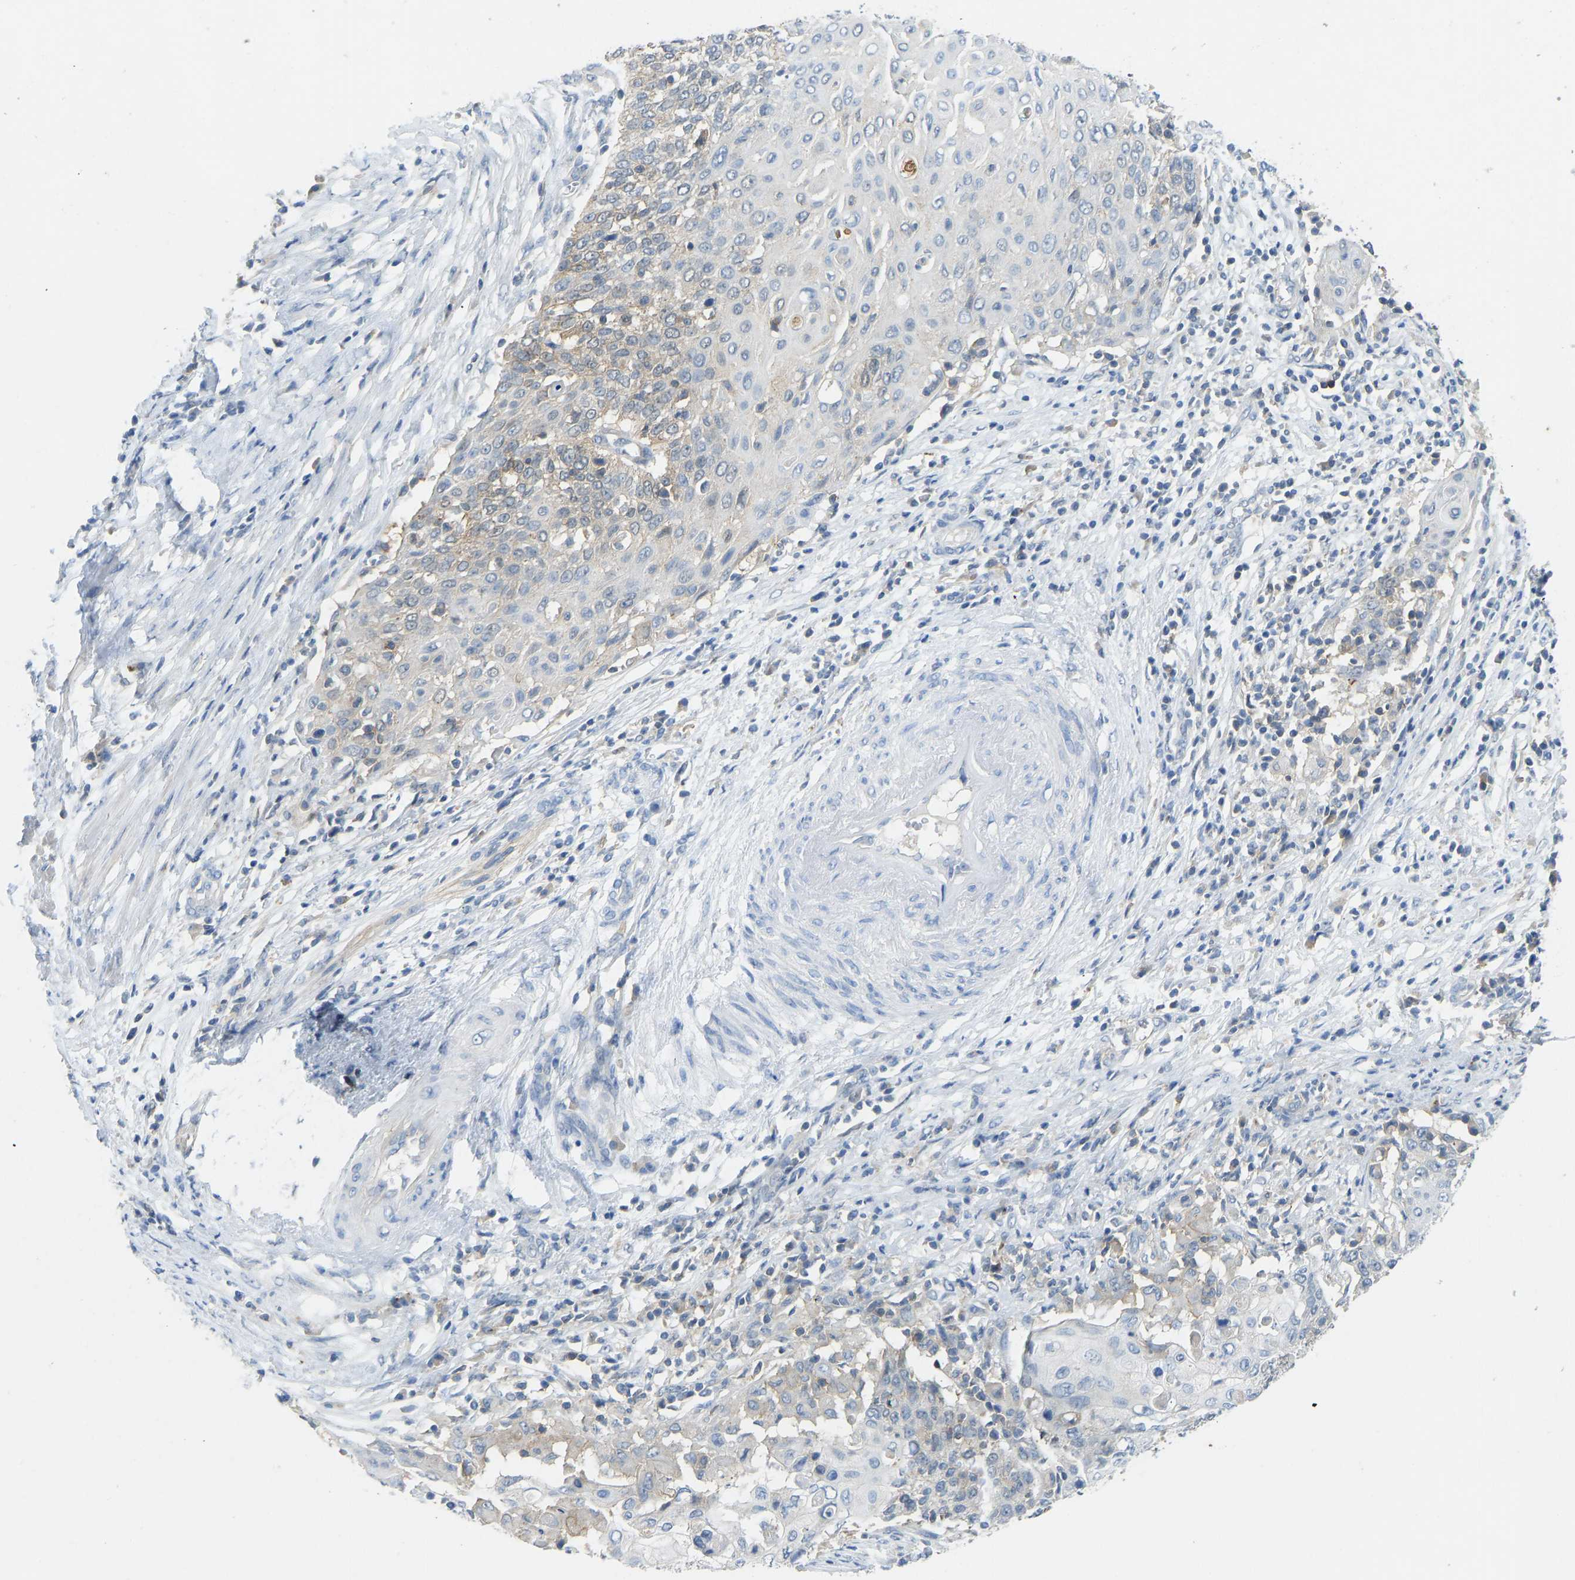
{"staining": {"intensity": "weak", "quantity": "25%-75%", "location": "cytoplasmic/membranous"}, "tissue": "cervical cancer", "cell_type": "Tumor cells", "image_type": "cancer", "snomed": [{"axis": "morphology", "description": "Squamous cell carcinoma, NOS"}, {"axis": "topography", "description": "Cervix"}], "caption": "Immunohistochemistry of cervical squamous cell carcinoma exhibits low levels of weak cytoplasmic/membranous expression in approximately 25%-75% of tumor cells. The protein of interest is stained brown, and the nuclei are stained in blue (DAB (3,3'-diaminobenzidine) IHC with brightfield microscopy, high magnification).", "gene": "NDRG3", "patient": {"sex": "female", "age": 39}}